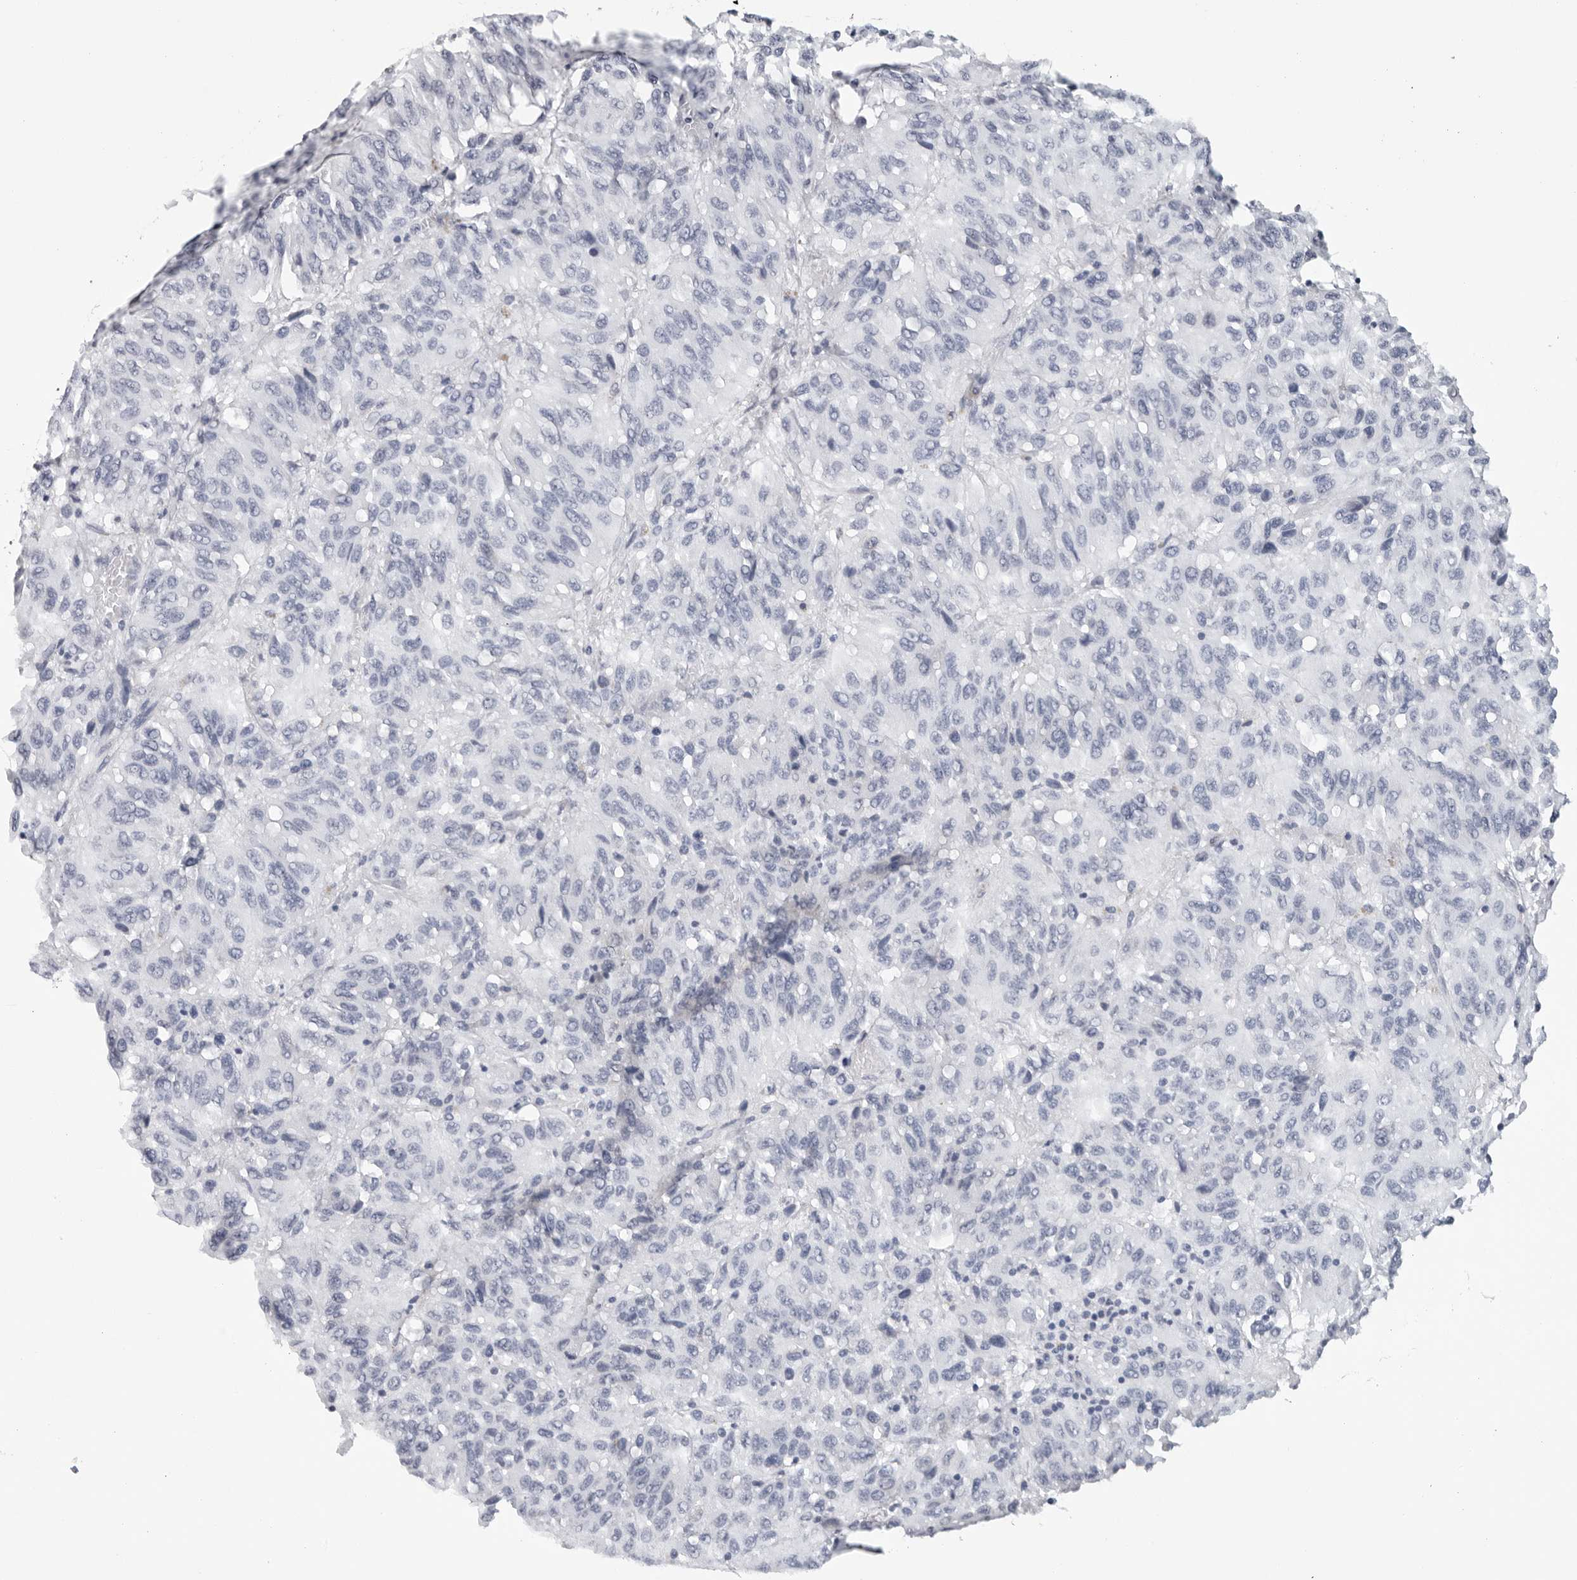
{"staining": {"intensity": "negative", "quantity": "none", "location": "none"}, "tissue": "melanoma", "cell_type": "Tumor cells", "image_type": "cancer", "snomed": [{"axis": "morphology", "description": "Malignant melanoma, Metastatic site"}, {"axis": "topography", "description": "Lung"}], "caption": "IHC histopathology image of melanoma stained for a protein (brown), which shows no staining in tumor cells.", "gene": "ZNF502", "patient": {"sex": "male", "age": 64}}